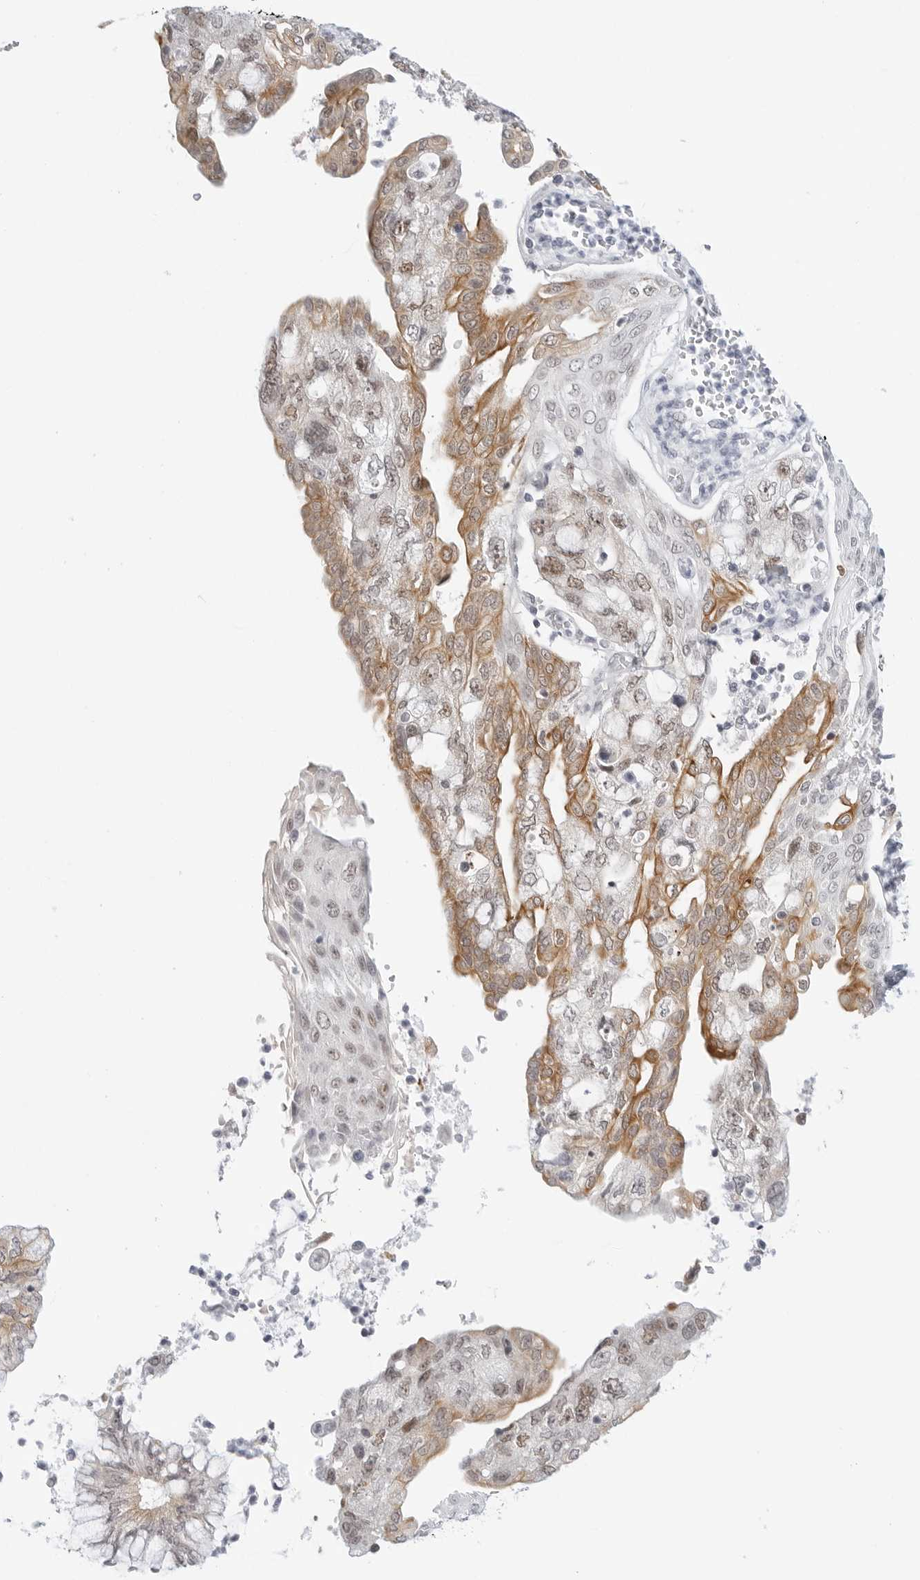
{"staining": {"intensity": "moderate", "quantity": "25%-75%", "location": "cytoplasmic/membranous,nuclear"}, "tissue": "pancreatic cancer", "cell_type": "Tumor cells", "image_type": "cancer", "snomed": [{"axis": "morphology", "description": "Adenocarcinoma, NOS"}, {"axis": "topography", "description": "Pancreas"}], "caption": "This histopathology image displays IHC staining of human adenocarcinoma (pancreatic), with medium moderate cytoplasmic/membranous and nuclear positivity in about 25%-75% of tumor cells.", "gene": "TSEN2", "patient": {"sex": "female", "age": 73}}